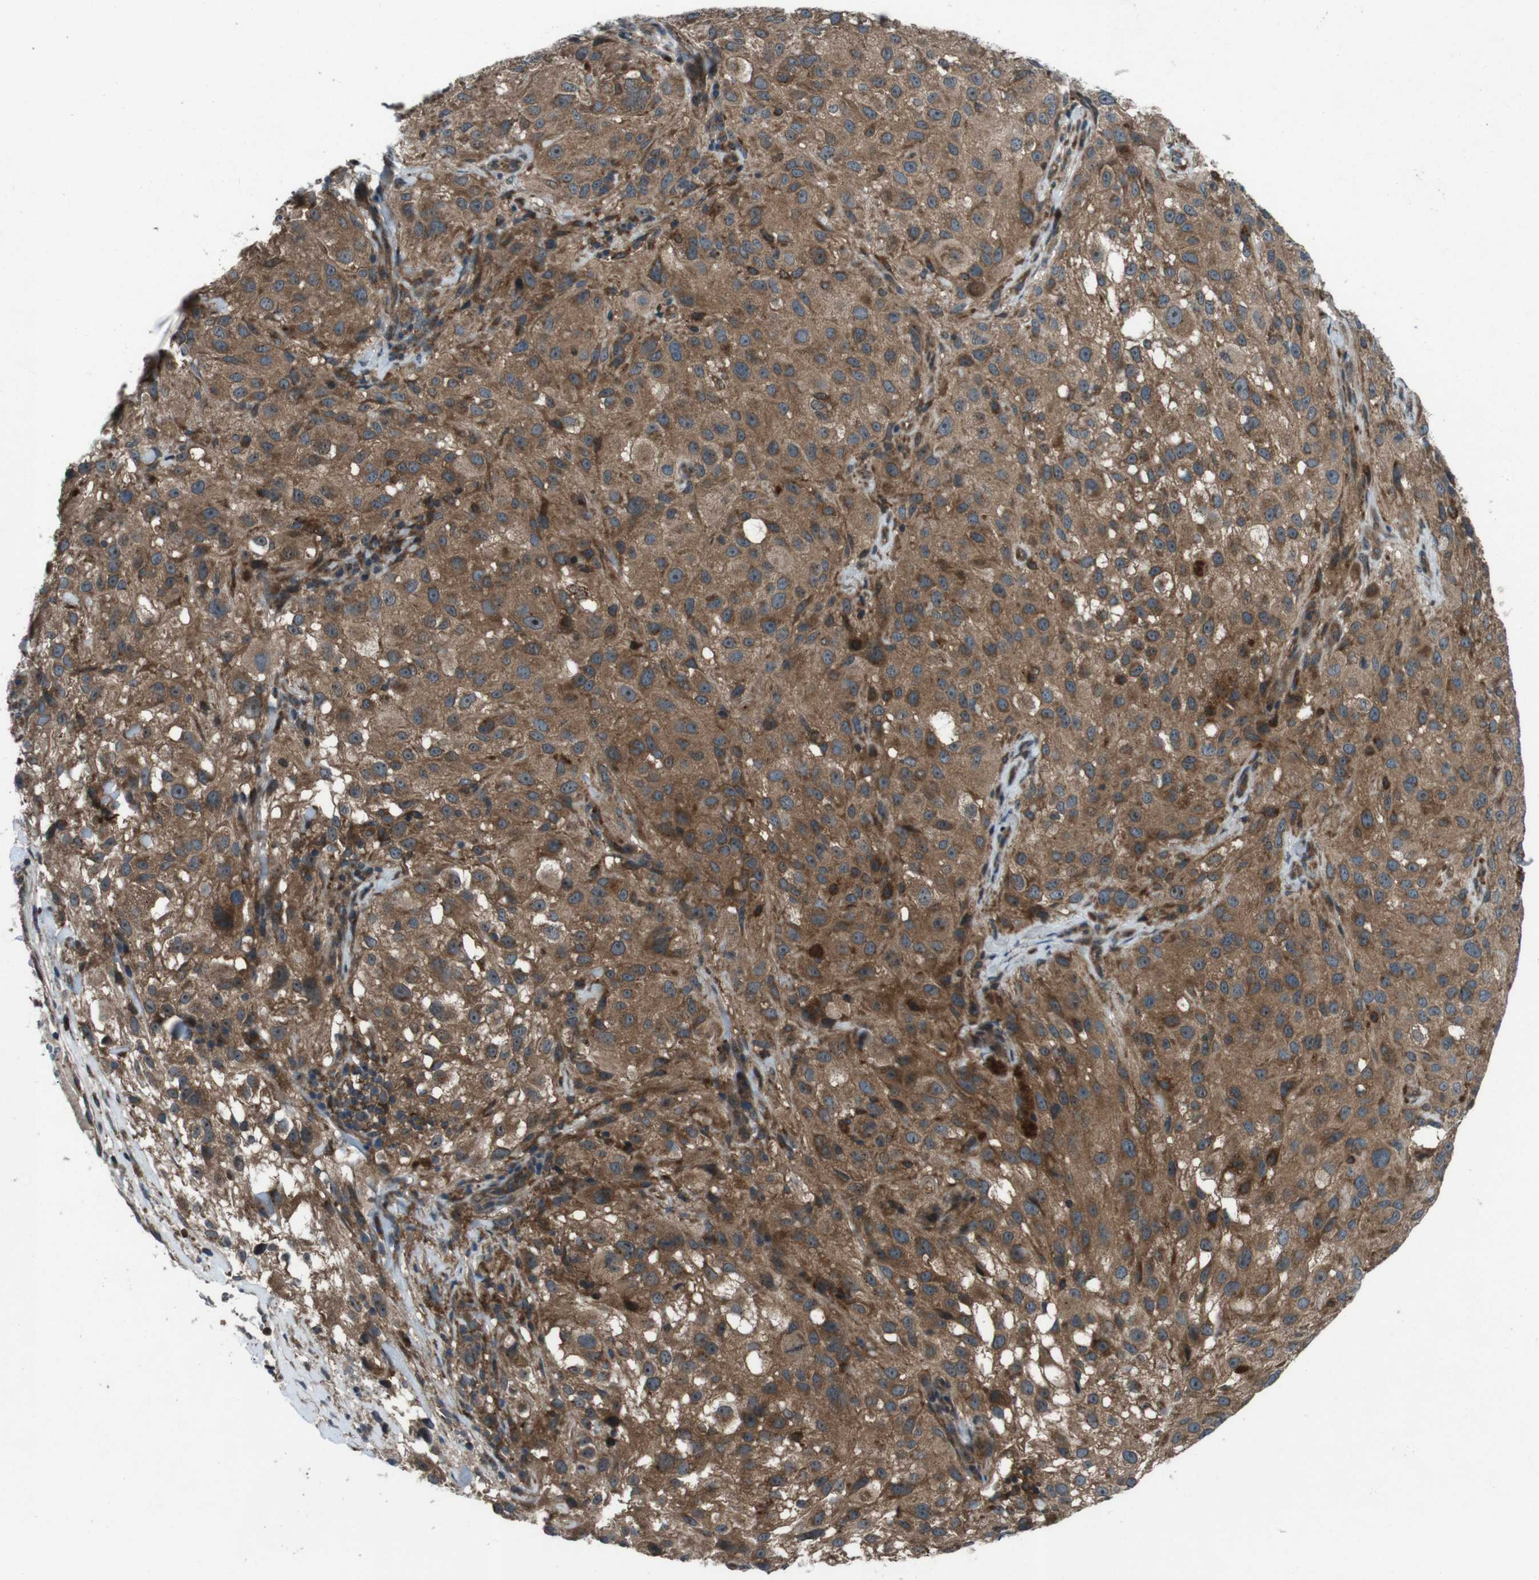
{"staining": {"intensity": "moderate", "quantity": ">75%", "location": "cytoplasmic/membranous"}, "tissue": "melanoma", "cell_type": "Tumor cells", "image_type": "cancer", "snomed": [{"axis": "morphology", "description": "Necrosis, NOS"}, {"axis": "morphology", "description": "Malignant melanoma, NOS"}, {"axis": "topography", "description": "Skin"}], "caption": "Immunohistochemistry (IHC) image of human melanoma stained for a protein (brown), which displays medium levels of moderate cytoplasmic/membranous positivity in approximately >75% of tumor cells.", "gene": "SLC27A4", "patient": {"sex": "female", "age": 87}}